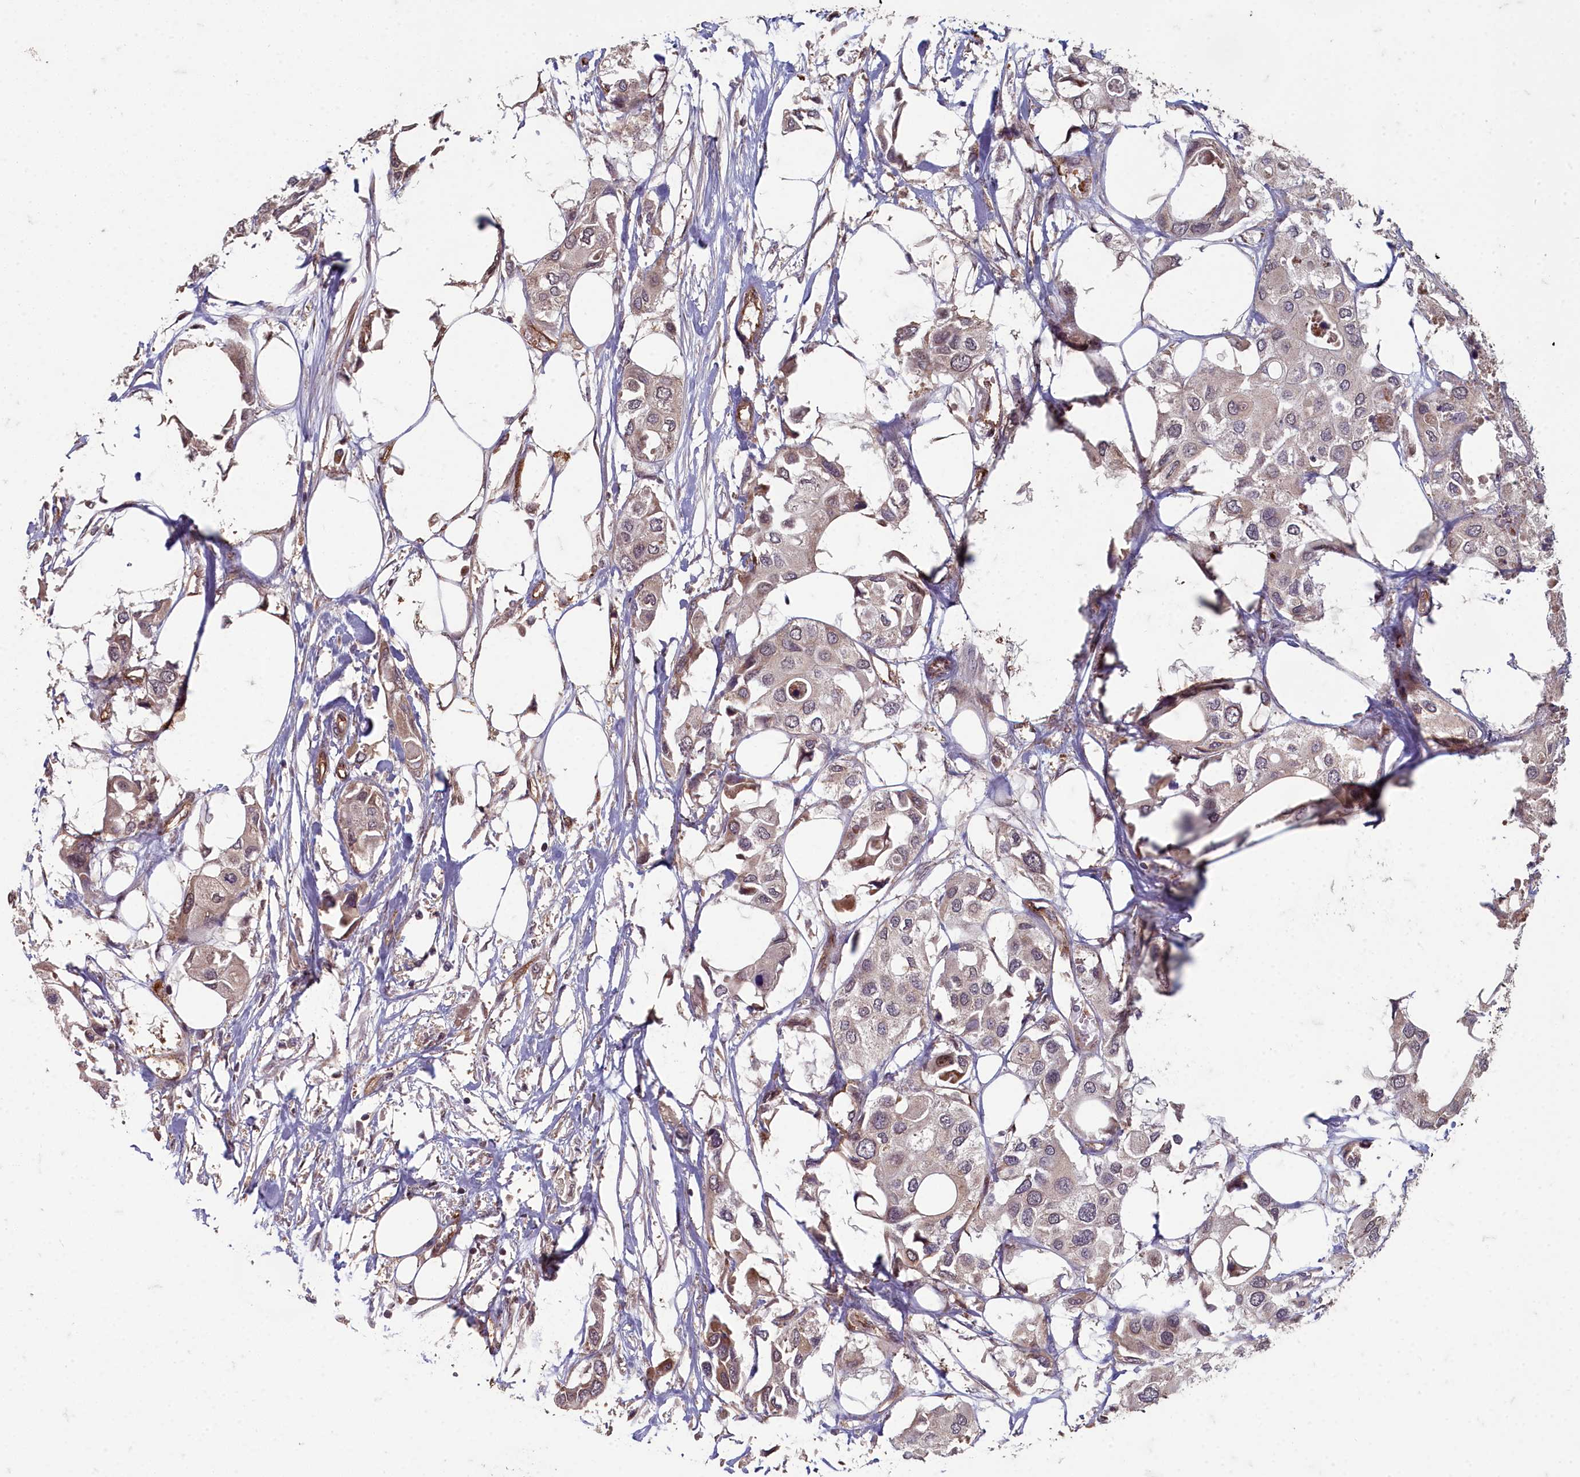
{"staining": {"intensity": "weak", "quantity": "<25%", "location": "nuclear"}, "tissue": "urothelial cancer", "cell_type": "Tumor cells", "image_type": "cancer", "snomed": [{"axis": "morphology", "description": "Urothelial carcinoma, High grade"}, {"axis": "topography", "description": "Urinary bladder"}], "caption": "A micrograph of human urothelial cancer is negative for staining in tumor cells.", "gene": "TSPYL4", "patient": {"sex": "male", "age": 64}}